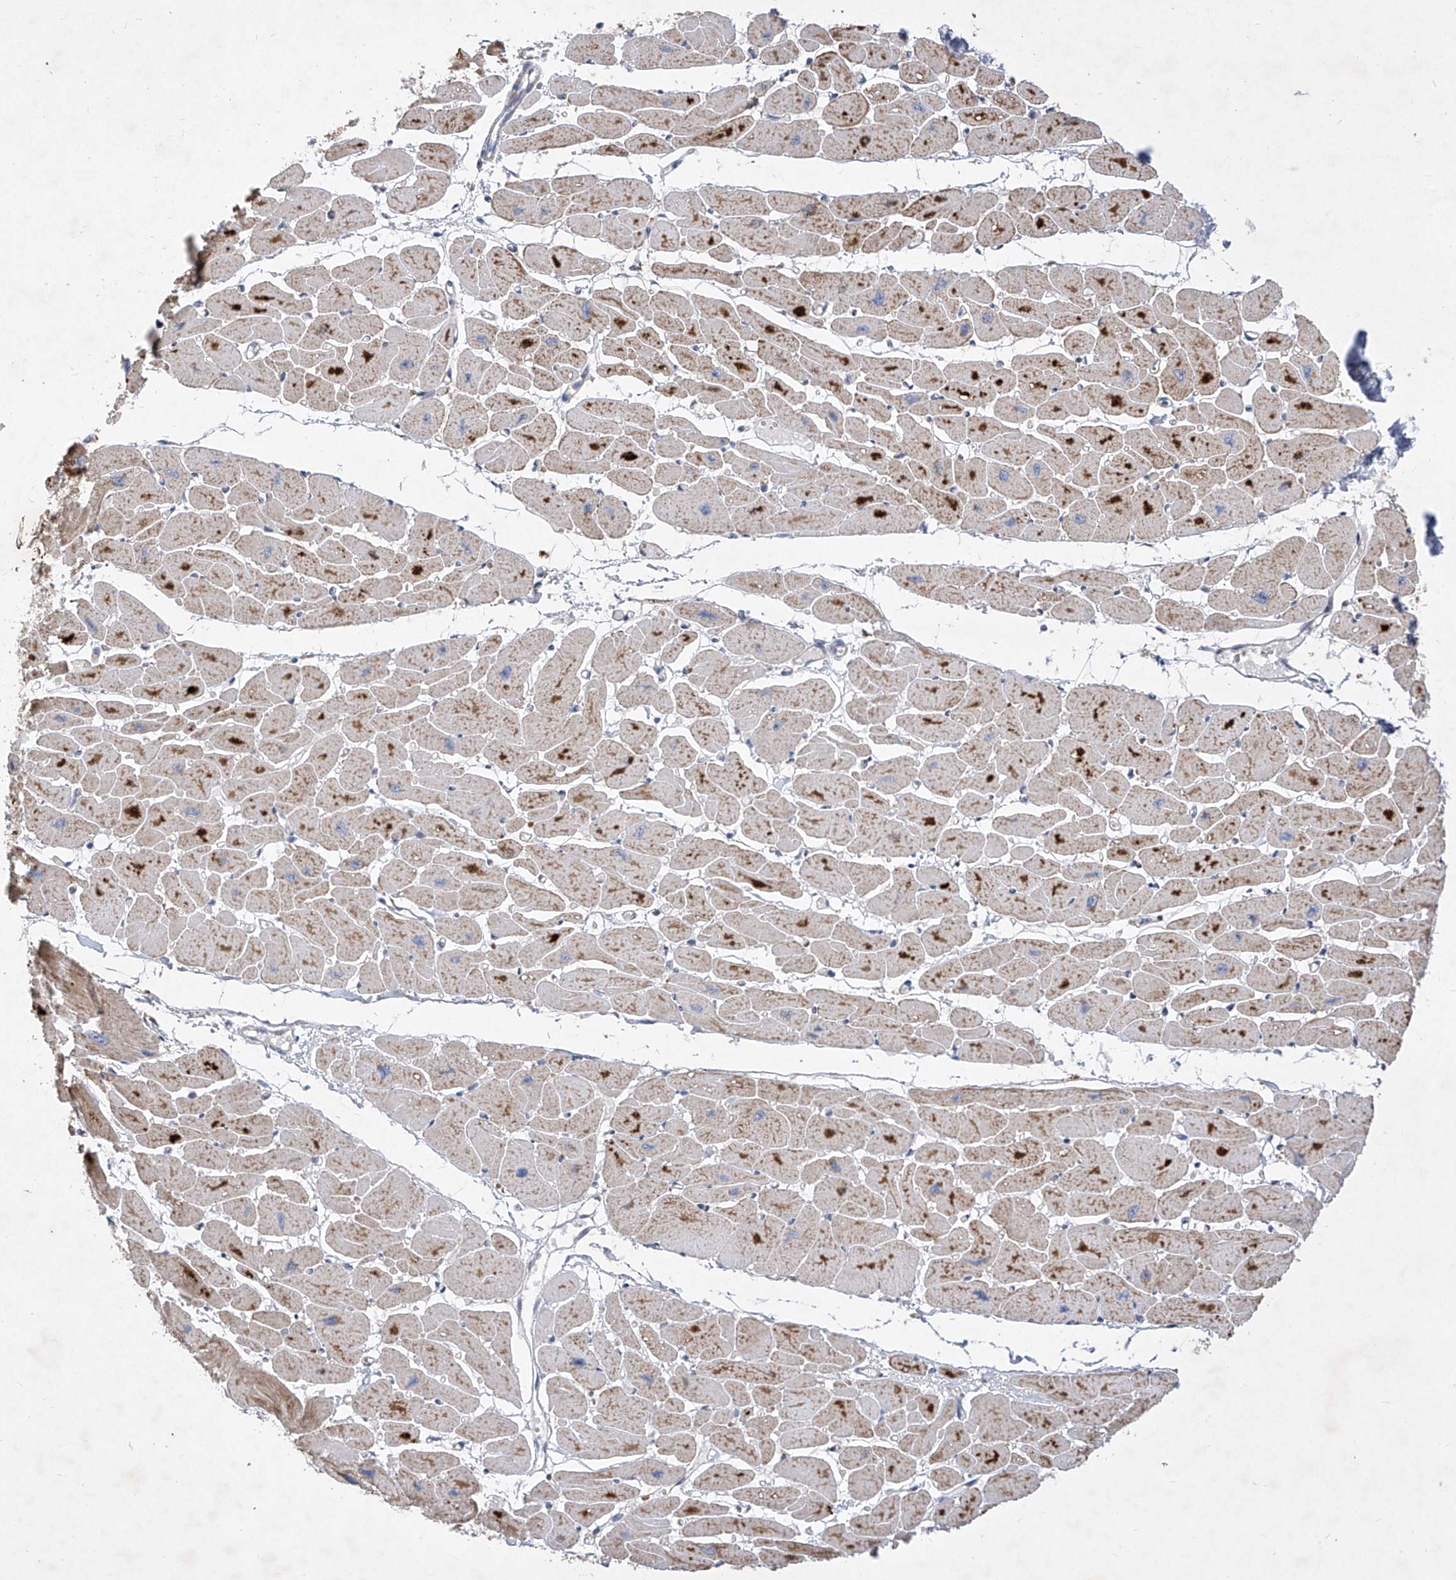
{"staining": {"intensity": "moderate", "quantity": ">75%", "location": "cytoplasmic/membranous"}, "tissue": "heart muscle", "cell_type": "Cardiomyocytes", "image_type": "normal", "snomed": [{"axis": "morphology", "description": "Normal tissue, NOS"}, {"axis": "topography", "description": "Heart"}], "caption": "This micrograph demonstrates immunohistochemistry (IHC) staining of normal human heart muscle, with medium moderate cytoplasmic/membranous positivity in about >75% of cardiomyocytes.", "gene": "COQ3", "patient": {"sex": "female", "age": 54}}